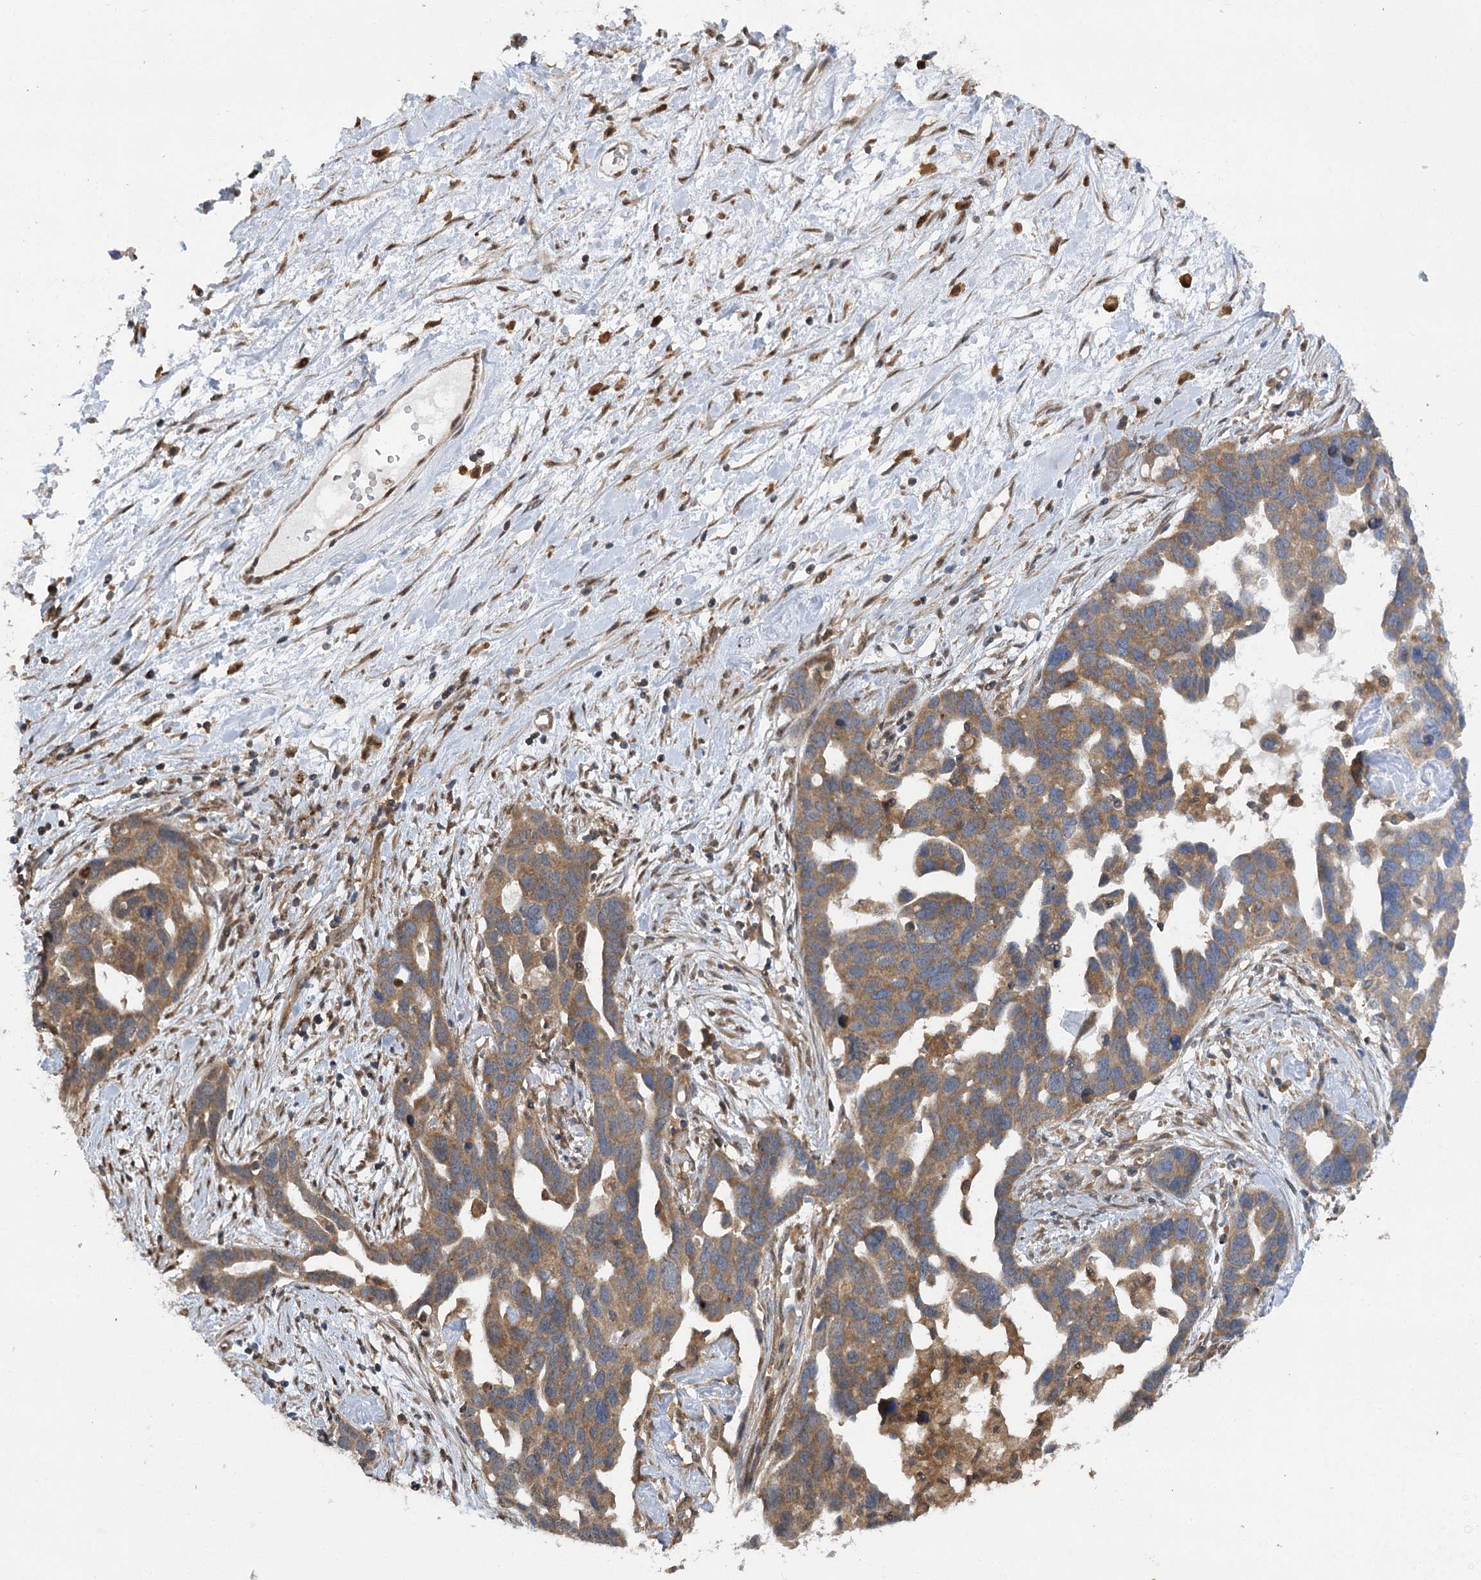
{"staining": {"intensity": "moderate", "quantity": ">75%", "location": "cytoplasmic/membranous"}, "tissue": "ovarian cancer", "cell_type": "Tumor cells", "image_type": "cancer", "snomed": [{"axis": "morphology", "description": "Cystadenocarcinoma, serous, NOS"}, {"axis": "topography", "description": "Ovary"}], "caption": "High-magnification brightfield microscopy of ovarian cancer stained with DAB (brown) and counterstained with hematoxylin (blue). tumor cells exhibit moderate cytoplasmic/membranous expression is seen in approximately>75% of cells.", "gene": "C12orf4", "patient": {"sex": "female", "age": 54}}